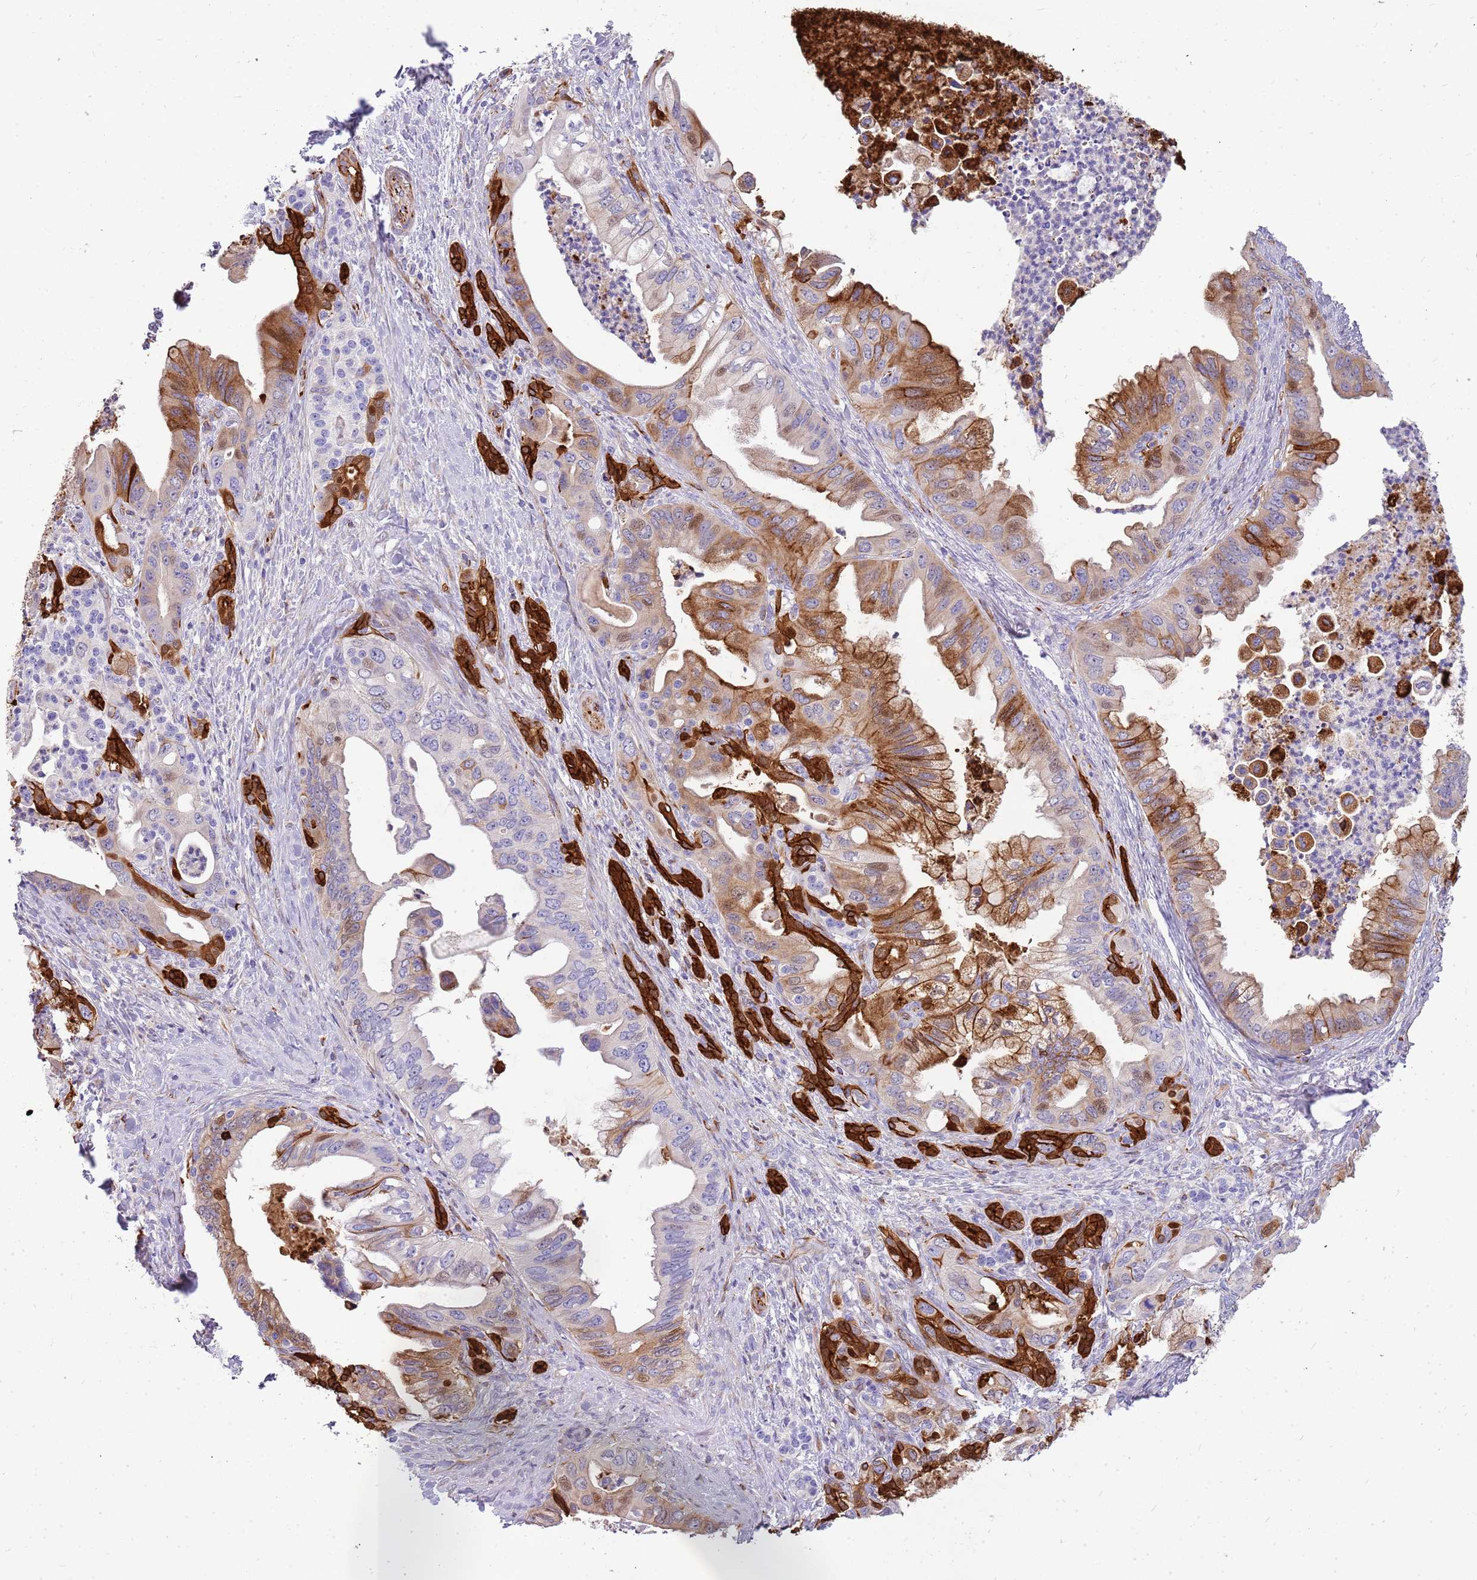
{"staining": {"intensity": "strong", "quantity": "<25%", "location": "cytoplasmic/membranous"}, "tissue": "pancreatic cancer", "cell_type": "Tumor cells", "image_type": "cancer", "snomed": [{"axis": "morphology", "description": "Adenocarcinoma, NOS"}, {"axis": "topography", "description": "Pancreas"}], "caption": "About <25% of tumor cells in pancreatic adenocarcinoma exhibit strong cytoplasmic/membranous protein positivity as visualized by brown immunohistochemical staining.", "gene": "ZDHHC1", "patient": {"sex": "male", "age": 58}}